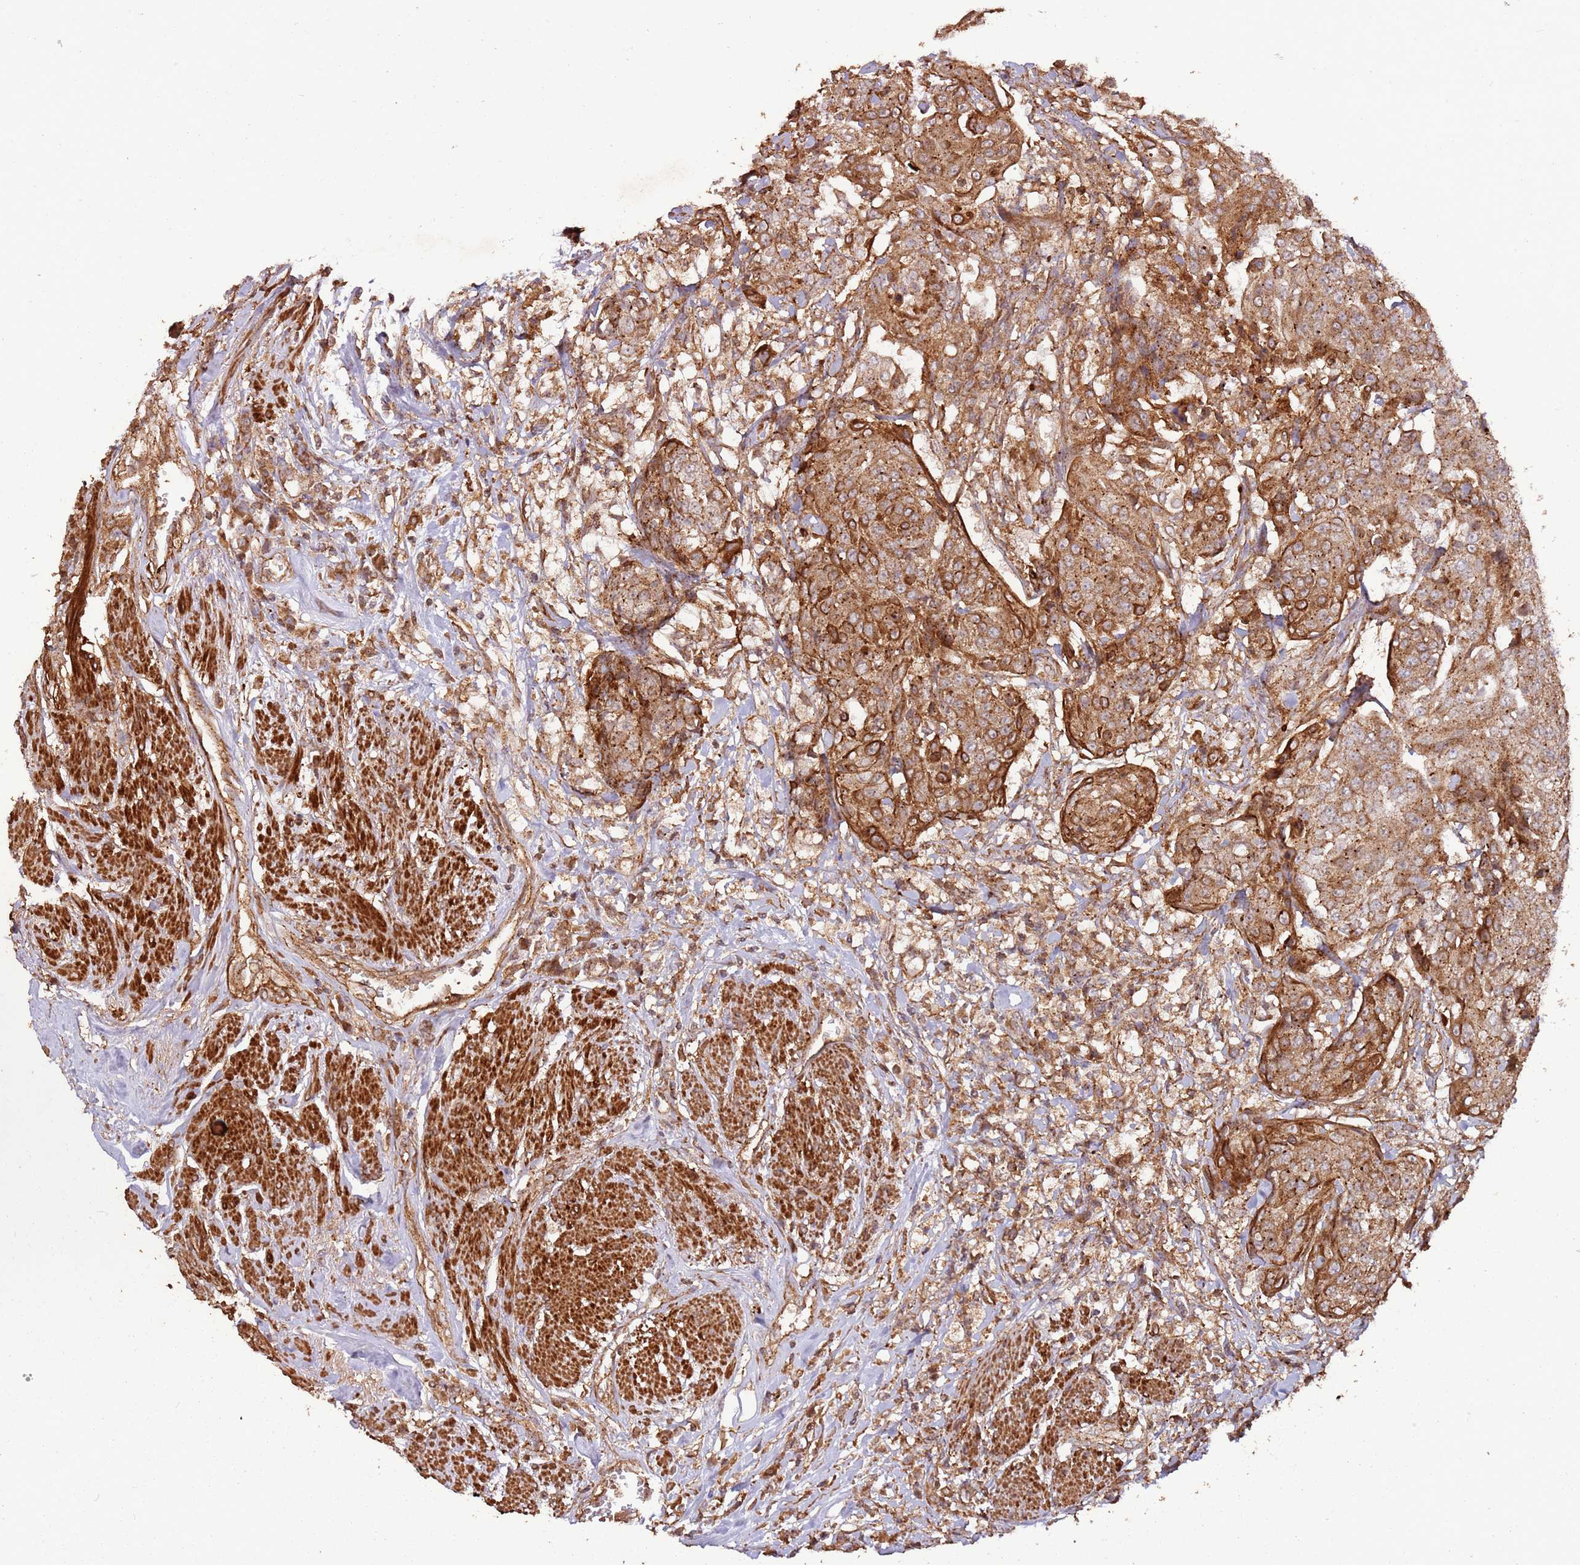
{"staining": {"intensity": "moderate", "quantity": ">75%", "location": "cytoplasmic/membranous"}, "tissue": "urothelial cancer", "cell_type": "Tumor cells", "image_type": "cancer", "snomed": [{"axis": "morphology", "description": "Urothelial carcinoma, High grade"}, {"axis": "topography", "description": "Urinary bladder"}], "caption": "About >75% of tumor cells in urothelial cancer exhibit moderate cytoplasmic/membranous protein expression as visualized by brown immunohistochemical staining.", "gene": "FAM186A", "patient": {"sex": "female", "age": 63}}